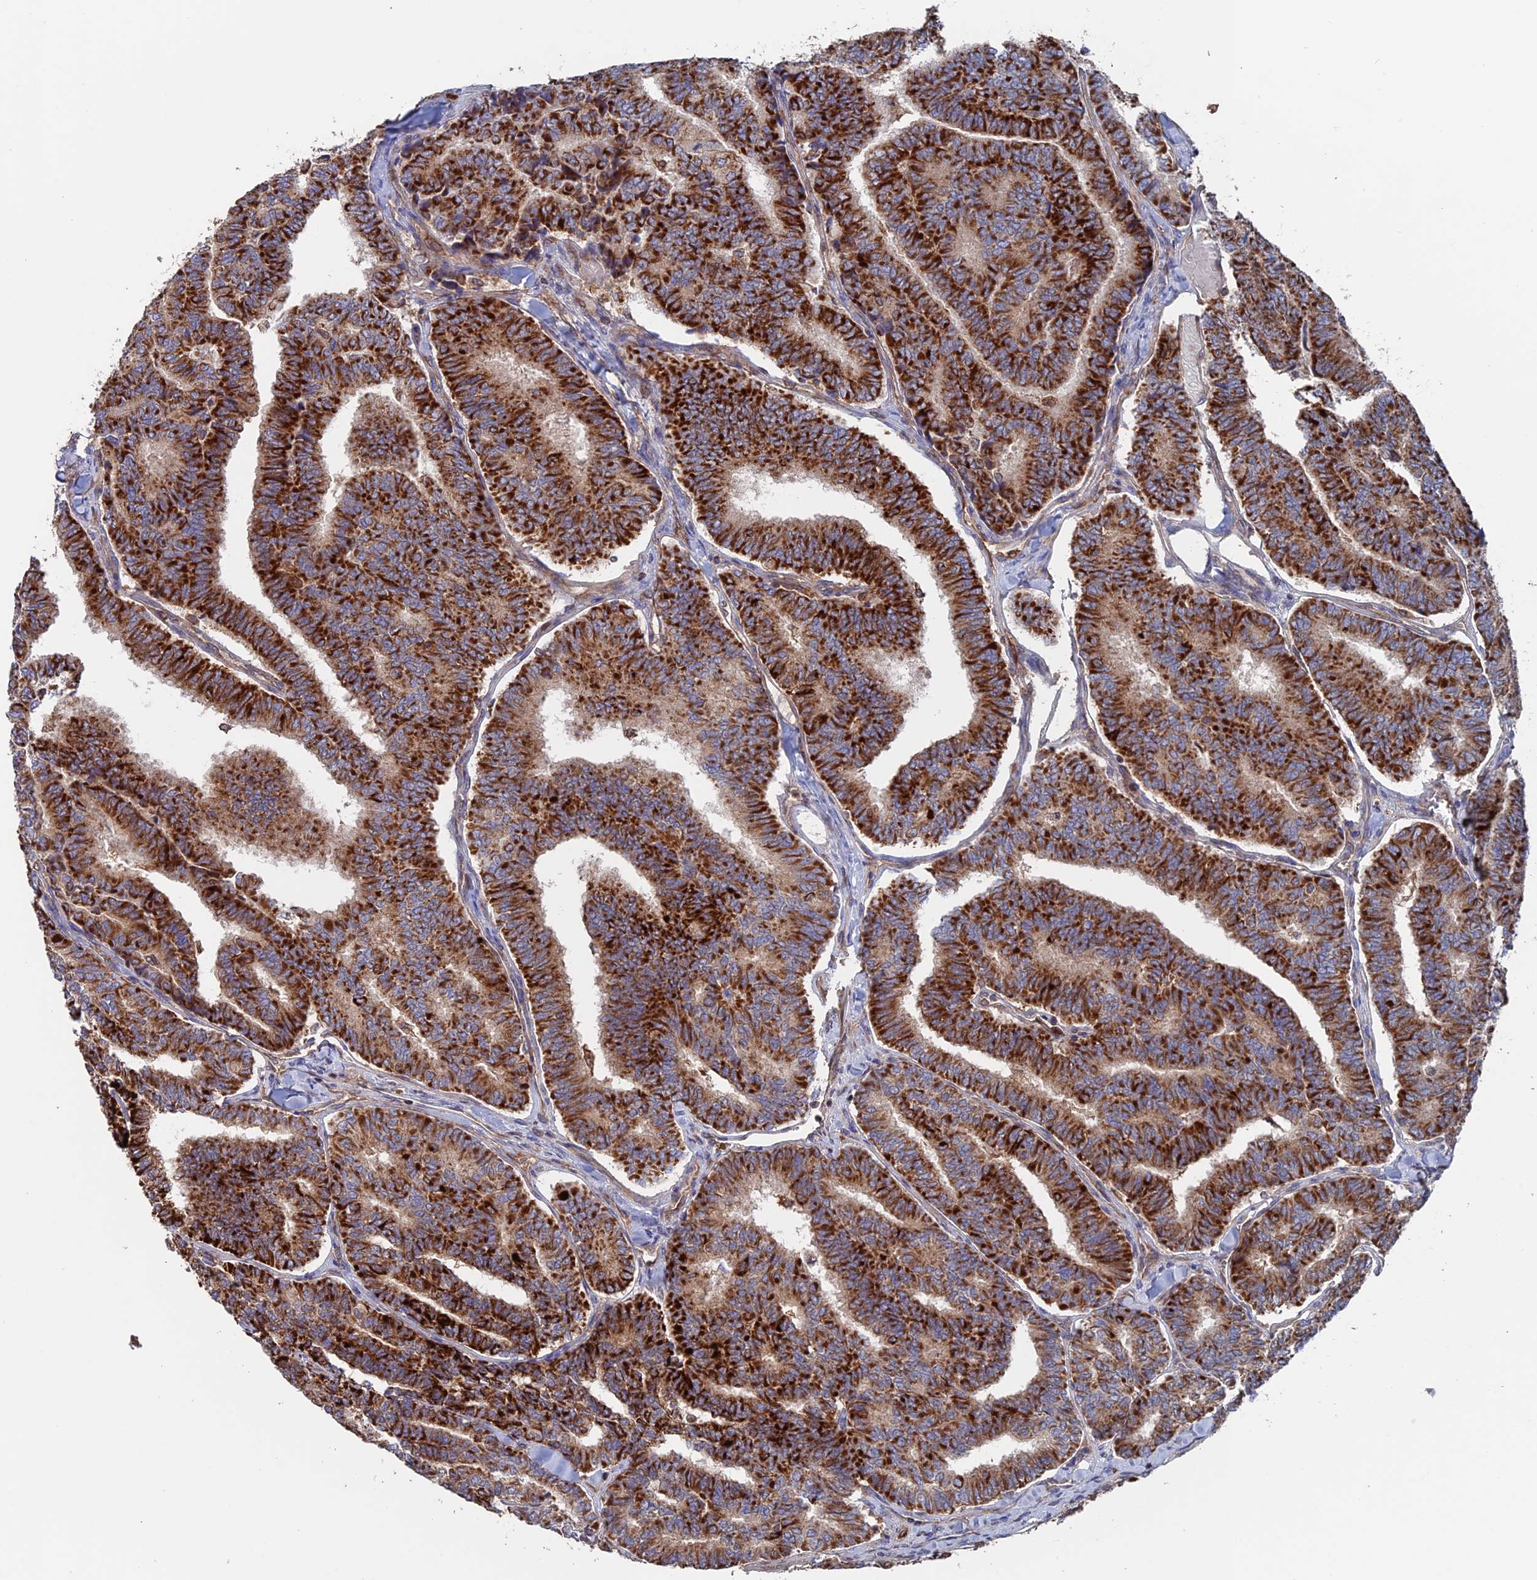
{"staining": {"intensity": "strong", "quantity": ">75%", "location": "cytoplasmic/membranous"}, "tissue": "thyroid cancer", "cell_type": "Tumor cells", "image_type": "cancer", "snomed": [{"axis": "morphology", "description": "Papillary adenocarcinoma, NOS"}, {"axis": "topography", "description": "Thyroid gland"}], "caption": "Protein staining of thyroid cancer tissue shows strong cytoplasmic/membranous positivity in about >75% of tumor cells.", "gene": "DTYMK", "patient": {"sex": "female", "age": 35}}